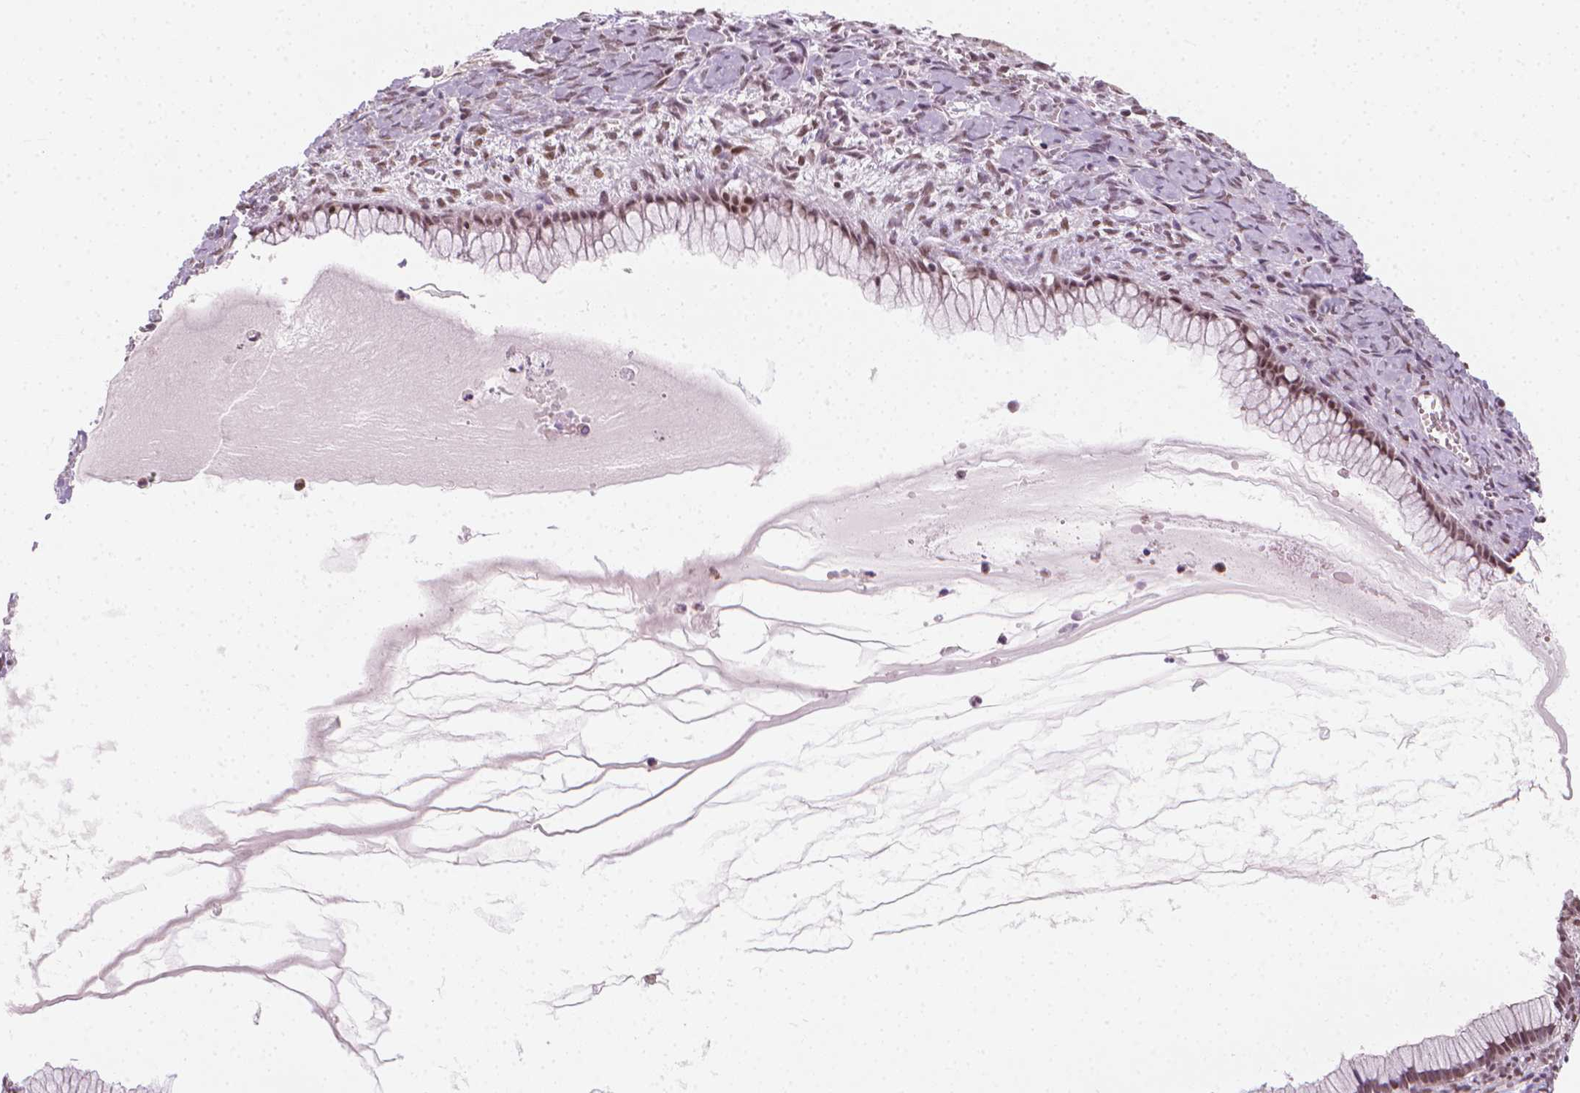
{"staining": {"intensity": "weak", "quantity": "25%-75%", "location": "nuclear"}, "tissue": "ovarian cancer", "cell_type": "Tumor cells", "image_type": "cancer", "snomed": [{"axis": "morphology", "description": "Cystadenocarcinoma, mucinous, NOS"}, {"axis": "topography", "description": "Ovary"}], "caption": "Weak nuclear staining is identified in approximately 25%-75% of tumor cells in ovarian mucinous cystadenocarcinoma.", "gene": "CDKN1C", "patient": {"sex": "female", "age": 41}}